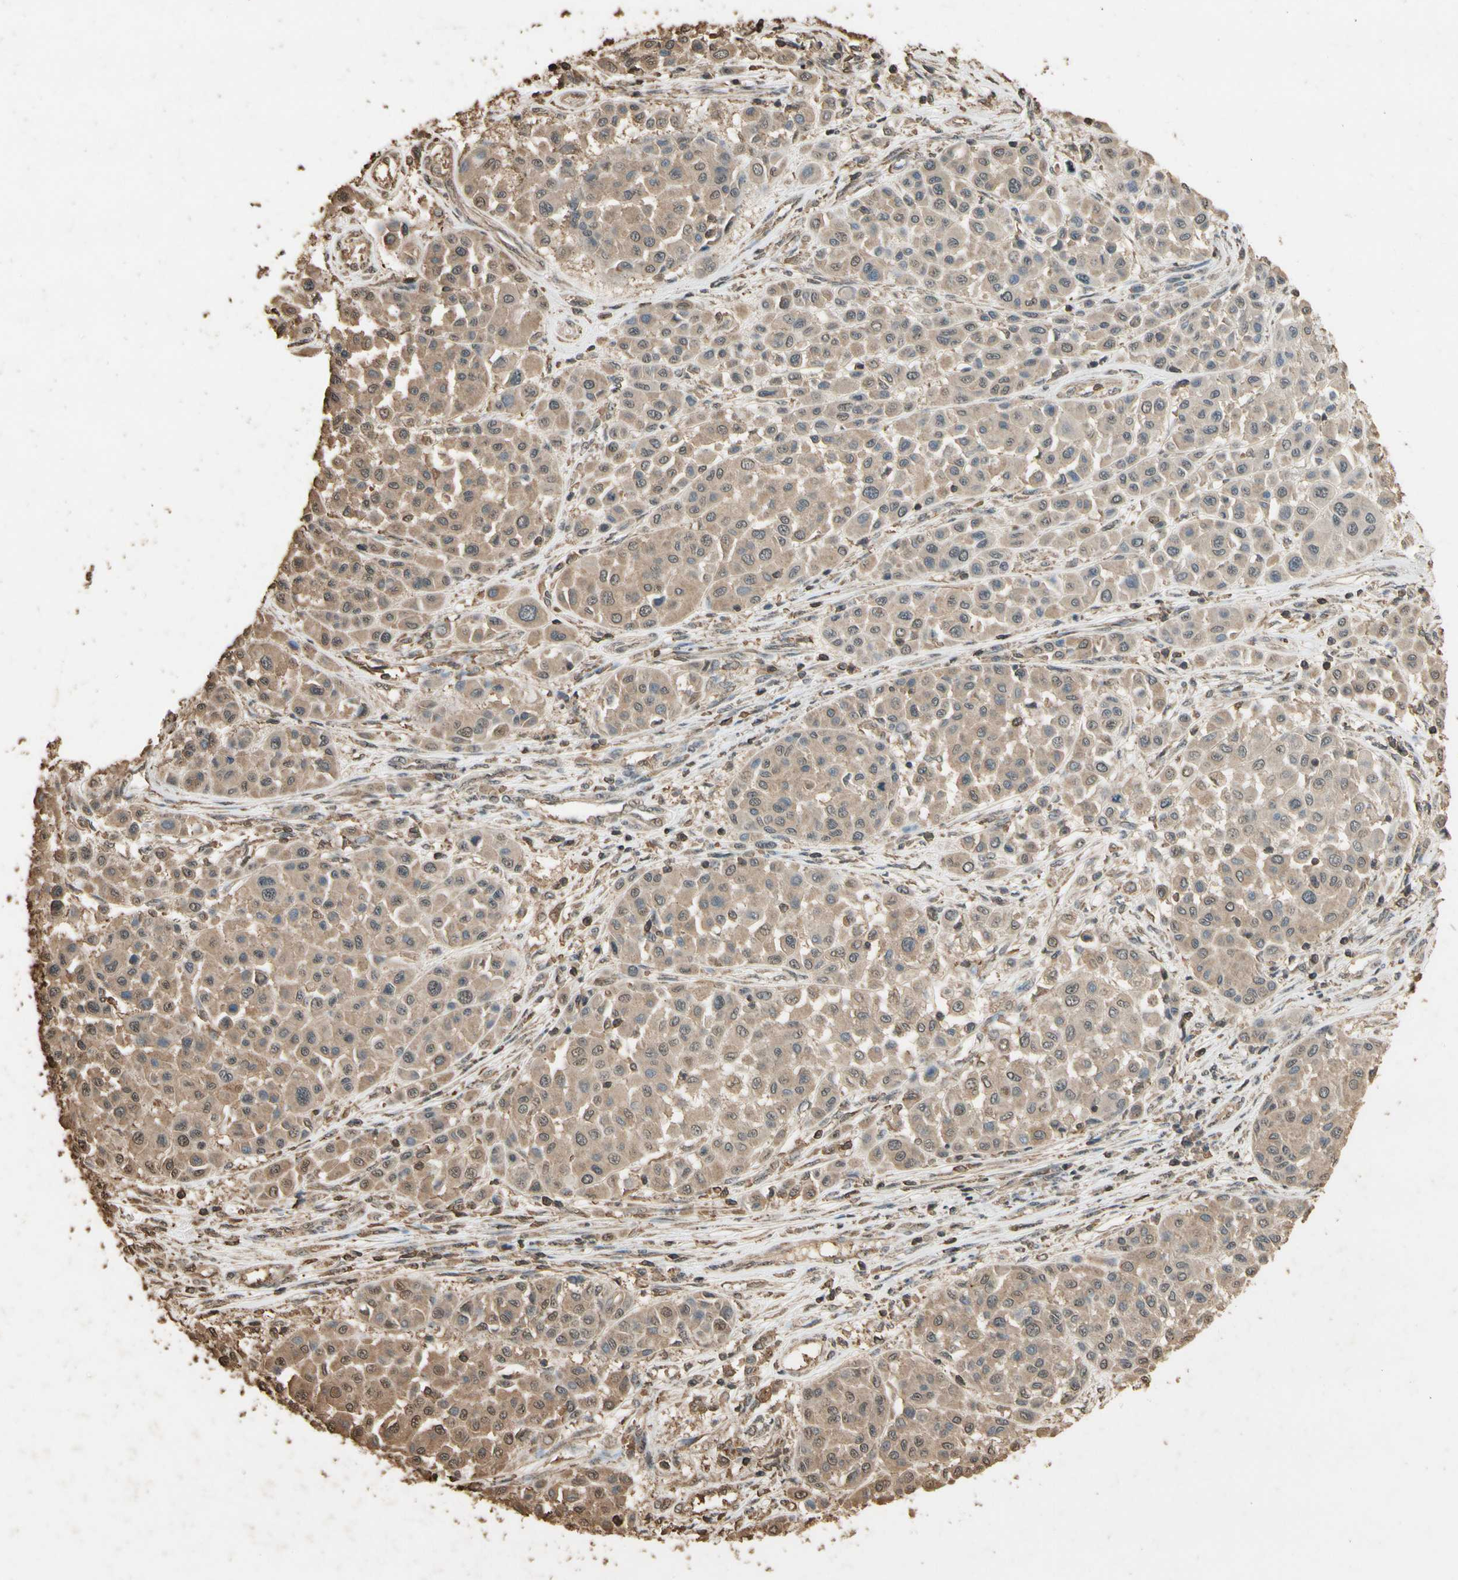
{"staining": {"intensity": "moderate", "quantity": ">75%", "location": "cytoplasmic/membranous,nuclear"}, "tissue": "melanoma", "cell_type": "Tumor cells", "image_type": "cancer", "snomed": [{"axis": "morphology", "description": "Malignant melanoma, Metastatic site"}, {"axis": "topography", "description": "Soft tissue"}], "caption": "This histopathology image exhibits melanoma stained with IHC to label a protein in brown. The cytoplasmic/membranous and nuclear of tumor cells show moderate positivity for the protein. Nuclei are counter-stained blue.", "gene": "TNFSF13B", "patient": {"sex": "male", "age": 41}}